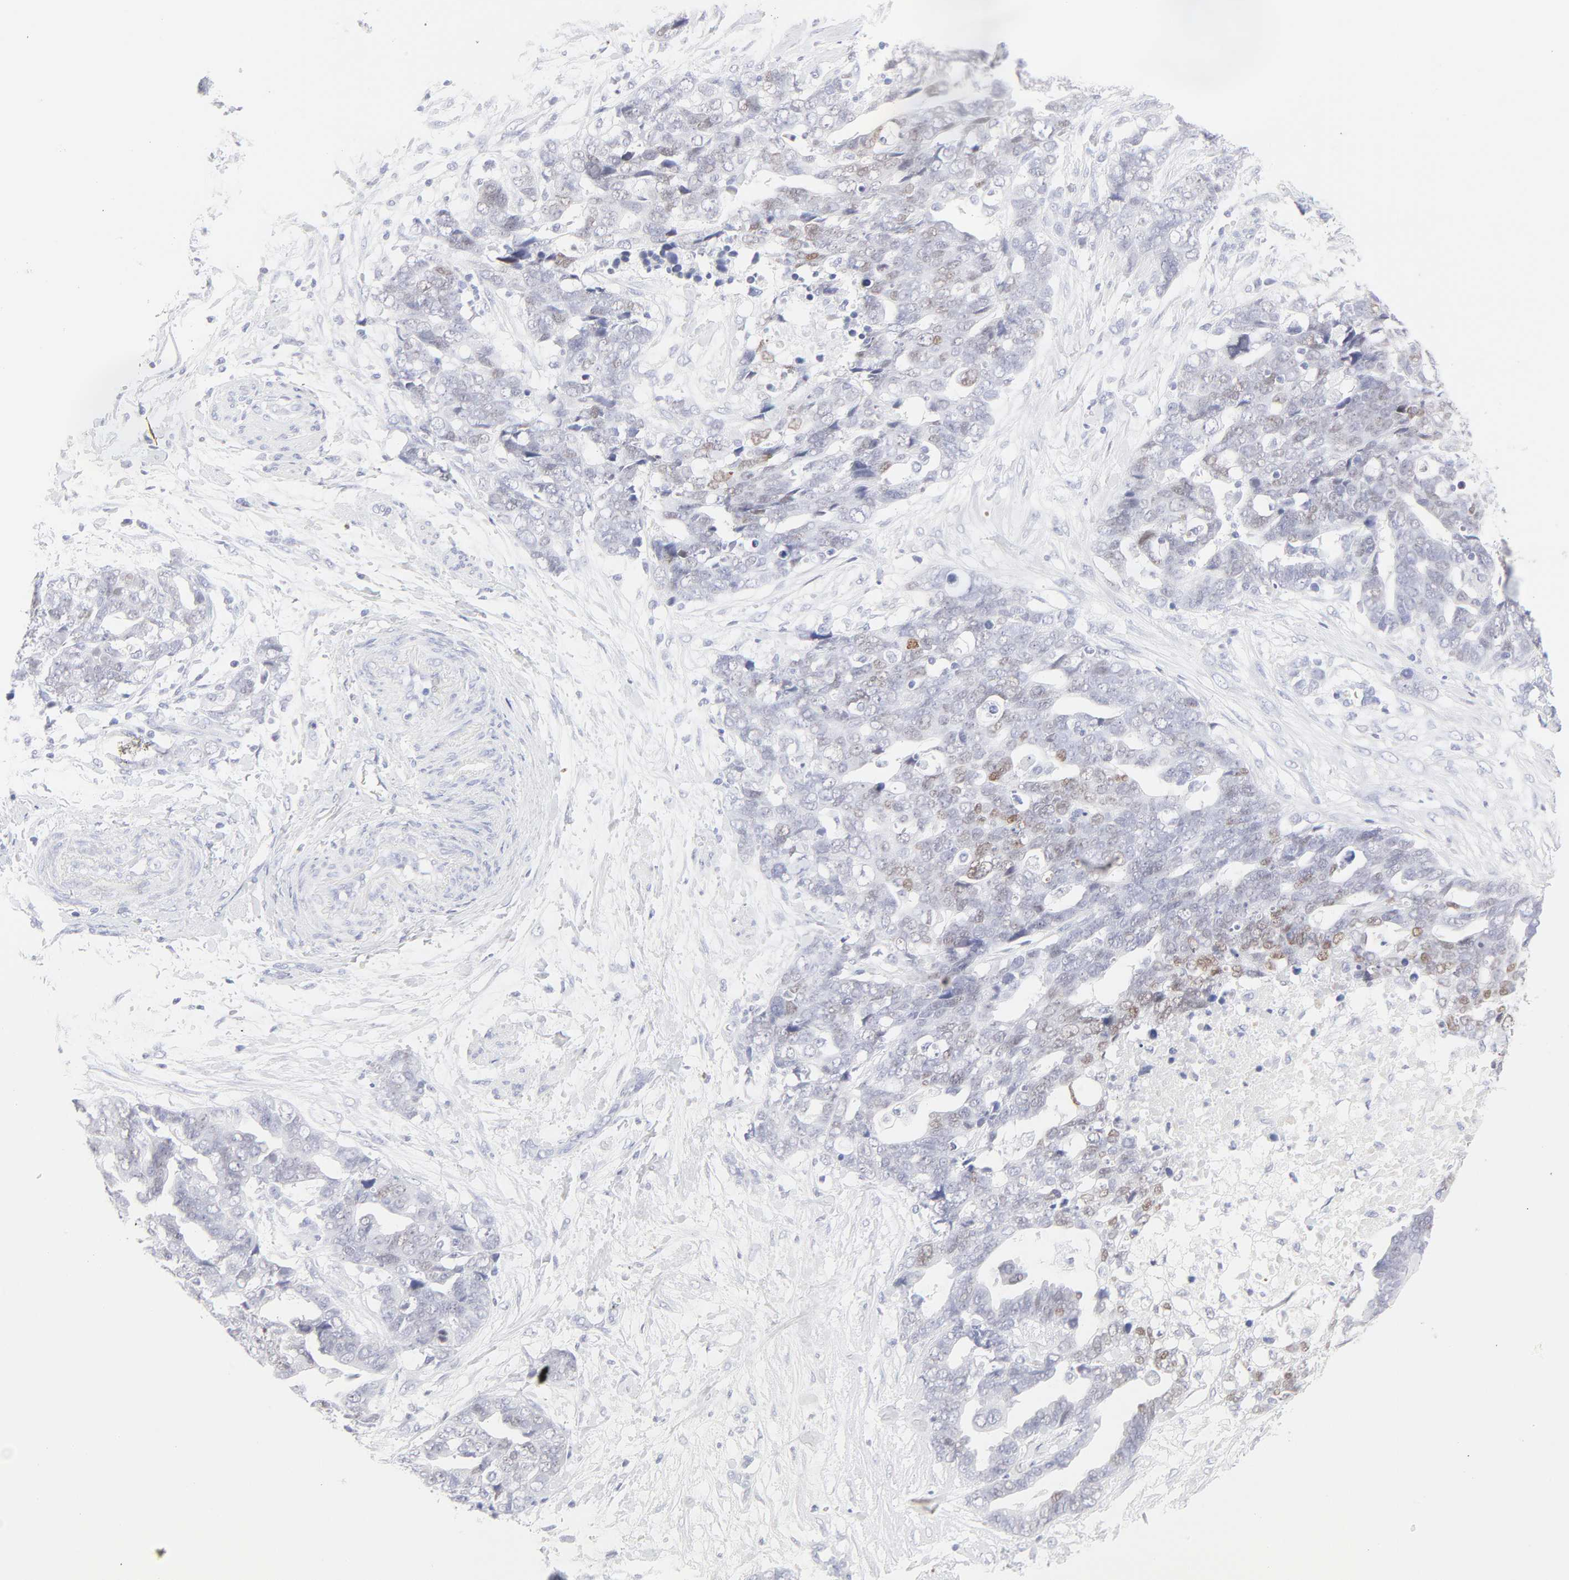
{"staining": {"intensity": "moderate", "quantity": "<25%", "location": "nuclear"}, "tissue": "ovarian cancer", "cell_type": "Tumor cells", "image_type": "cancer", "snomed": [{"axis": "morphology", "description": "Normal tissue, NOS"}, {"axis": "morphology", "description": "Cystadenocarcinoma, serous, NOS"}, {"axis": "topography", "description": "Fallopian tube"}, {"axis": "topography", "description": "Ovary"}], "caption": "The immunohistochemical stain highlights moderate nuclear positivity in tumor cells of ovarian cancer tissue.", "gene": "ELF3", "patient": {"sex": "female", "age": 56}}